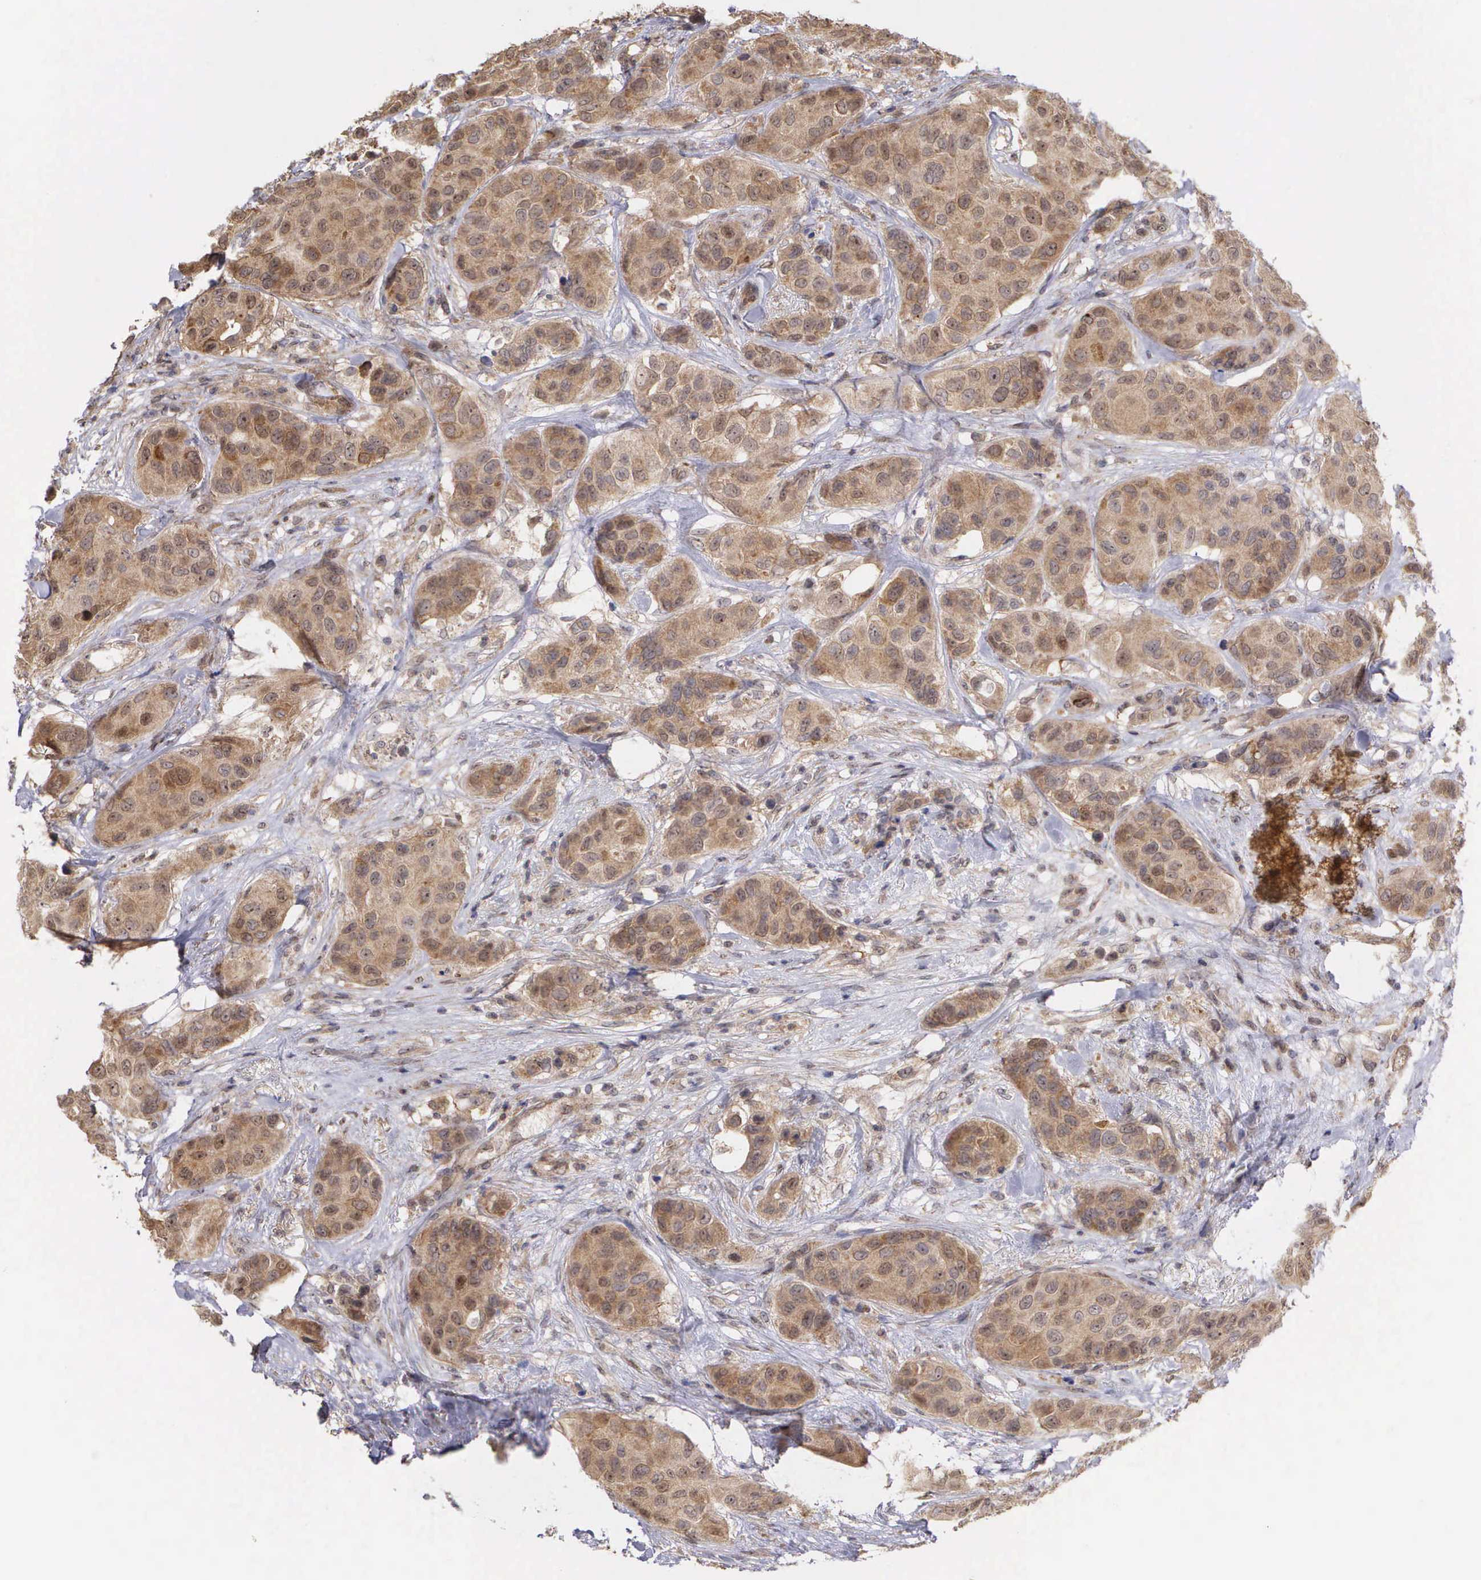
{"staining": {"intensity": "moderate", "quantity": ">75%", "location": "cytoplasmic/membranous,nuclear"}, "tissue": "breast cancer", "cell_type": "Tumor cells", "image_type": "cancer", "snomed": [{"axis": "morphology", "description": "Duct carcinoma"}, {"axis": "topography", "description": "Breast"}], "caption": "Immunohistochemistry micrograph of breast cancer stained for a protein (brown), which exhibits medium levels of moderate cytoplasmic/membranous and nuclear staining in about >75% of tumor cells.", "gene": "DNAJB7", "patient": {"sex": "female", "age": 68}}